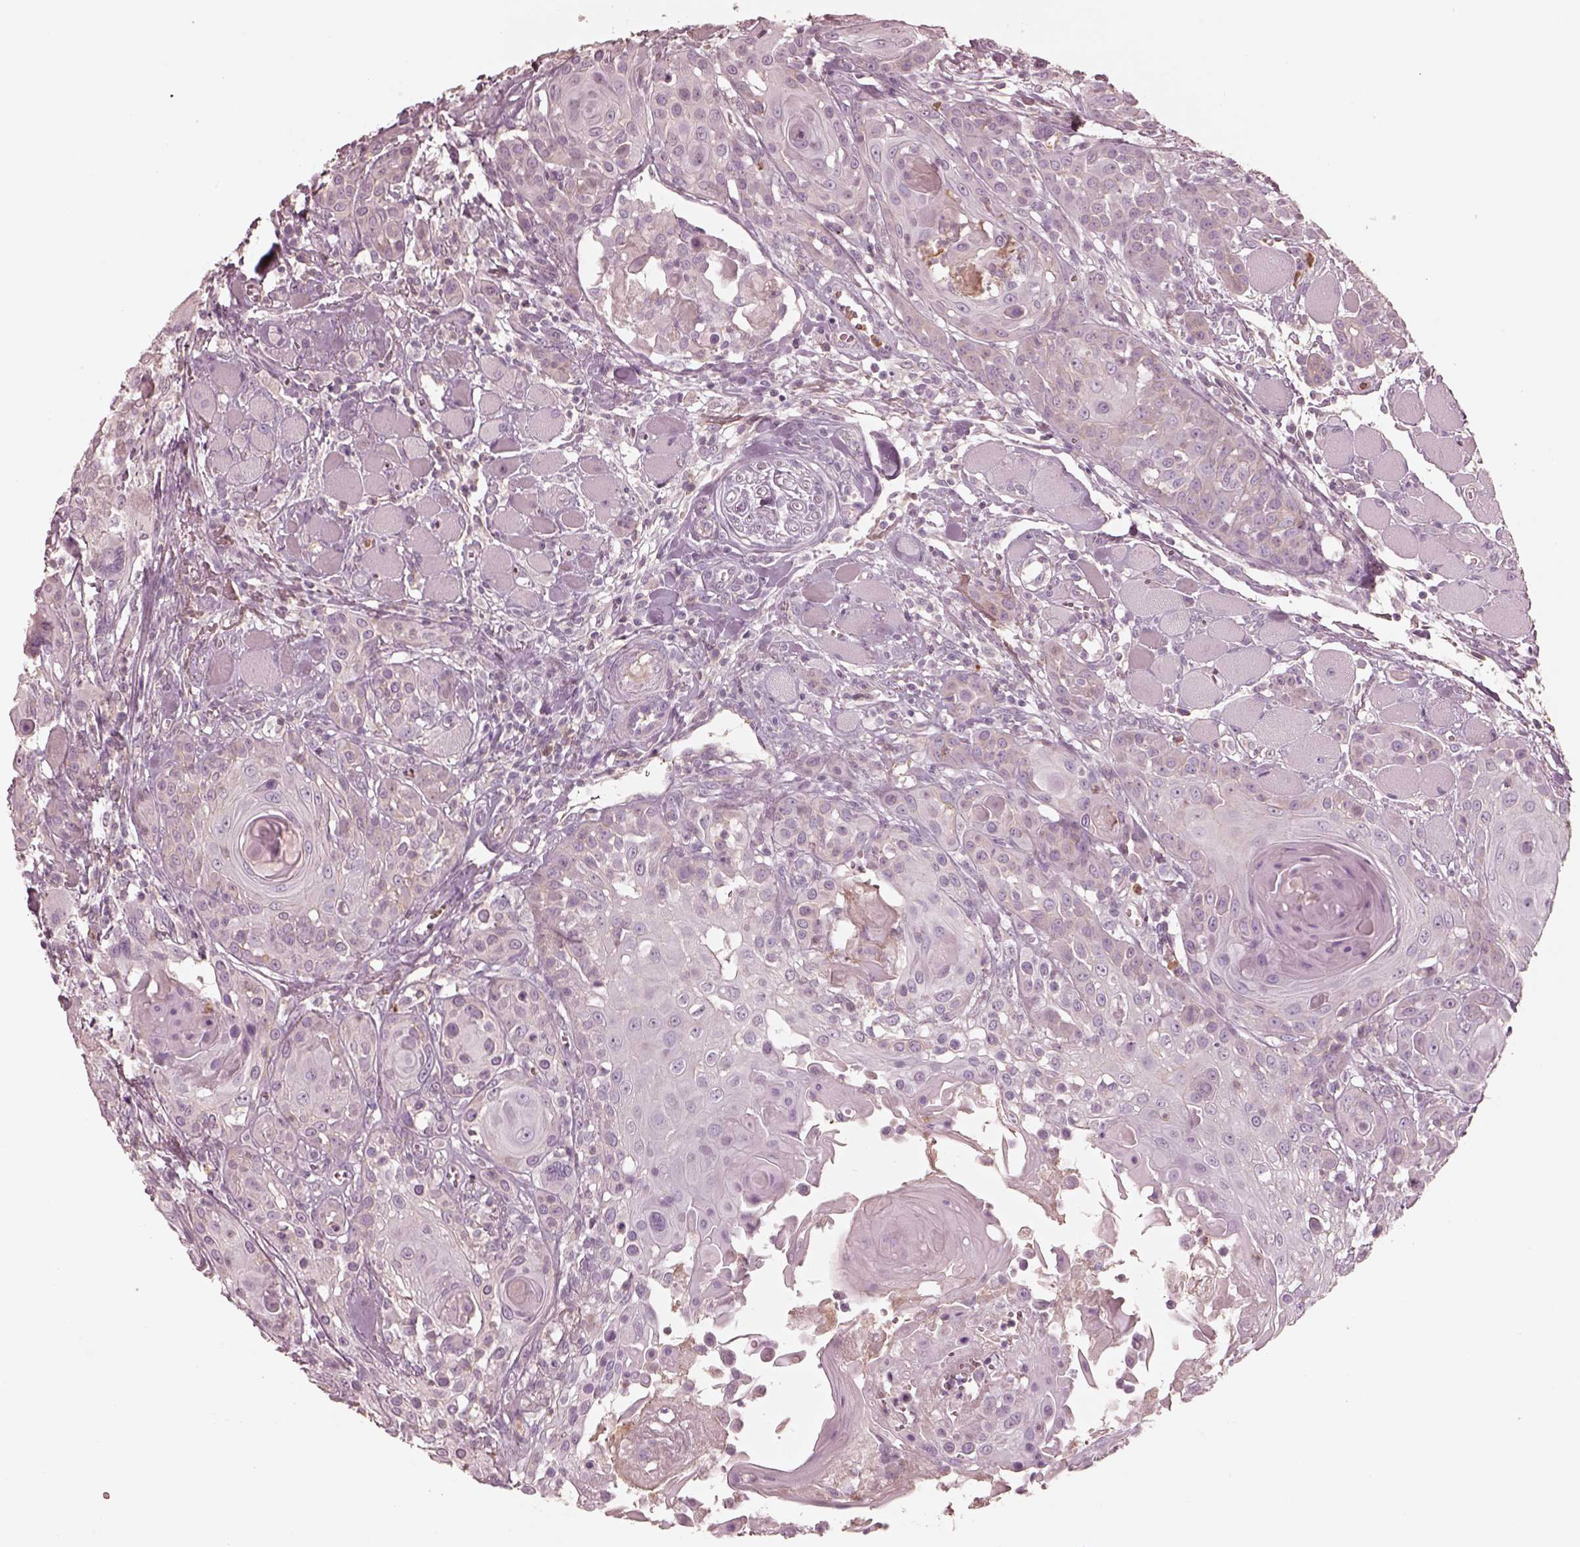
{"staining": {"intensity": "negative", "quantity": "none", "location": "none"}, "tissue": "head and neck cancer", "cell_type": "Tumor cells", "image_type": "cancer", "snomed": [{"axis": "morphology", "description": "Squamous cell carcinoma, NOS"}, {"axis": "topography", "description": "Head-Neck"}], "caption": "Head and neck cancer (squamous cell carcinoma) stained for a protein using IHC shows no staining tumor cells.", "gene": "GPRIN1", "patient": {"sex": "female", "age": 80}}